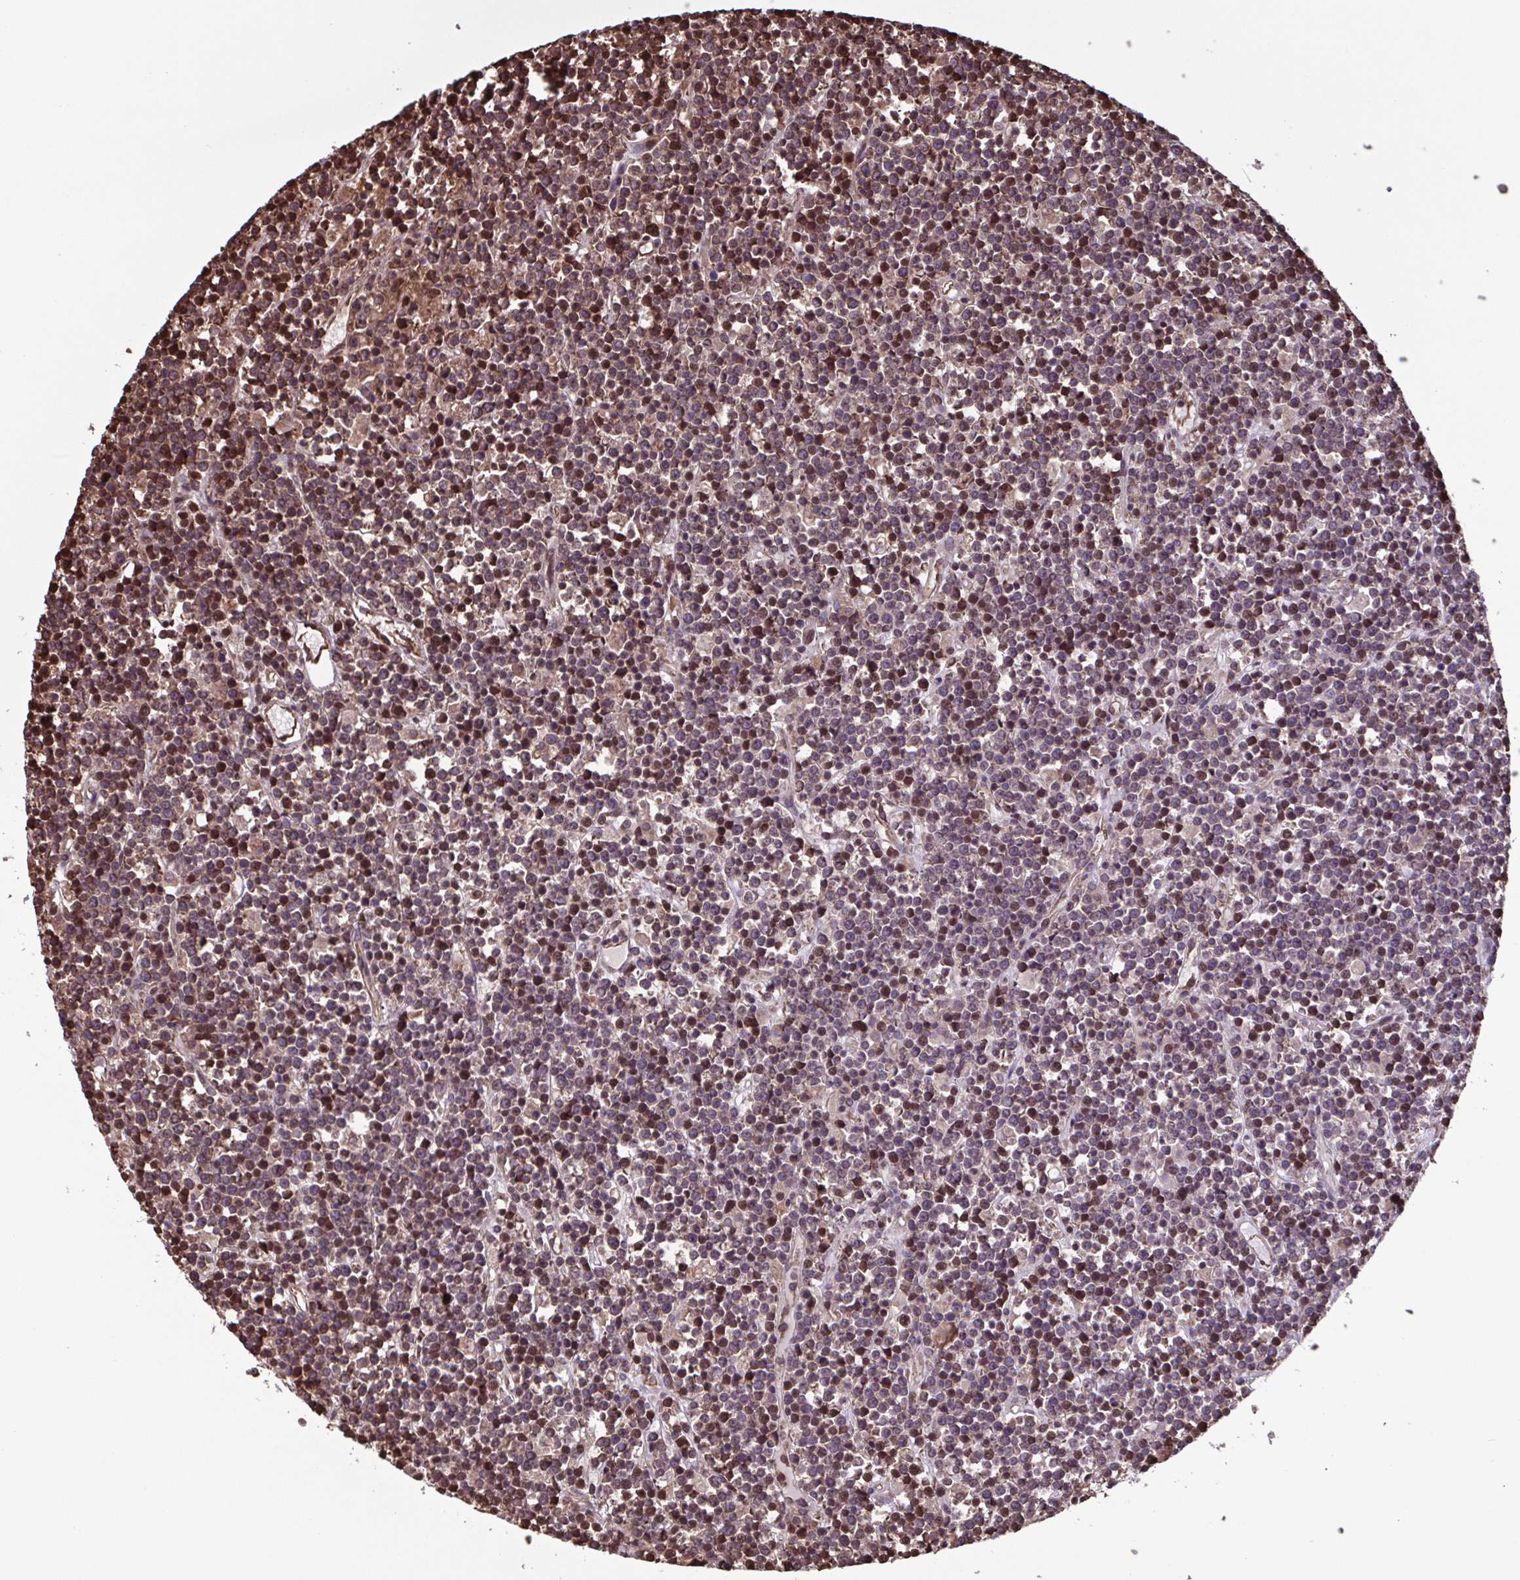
{"staining": {"intensity": "moderate", "quantity": ">75%", "location": "cytoplasmic/membranous,nuclear"}, "tissue": "lymphoma", "cell_type": "Tumor cells", "image_type": "cancer", "snomed": [{"axis": "morphology", "description": "Malignant lymphoma, non-Hodgkin's type, High grade"}, {"axis": "topography", "description": "Ovary"}], "caption": "Human lymphoma stained with a brown dye exhibits moderate cytoplasmic/membranous and nuclear positive expression in approximately >75% of tumor cells.", "gene": "SEC63", "patient": {"sex": "female", "age": 56}}